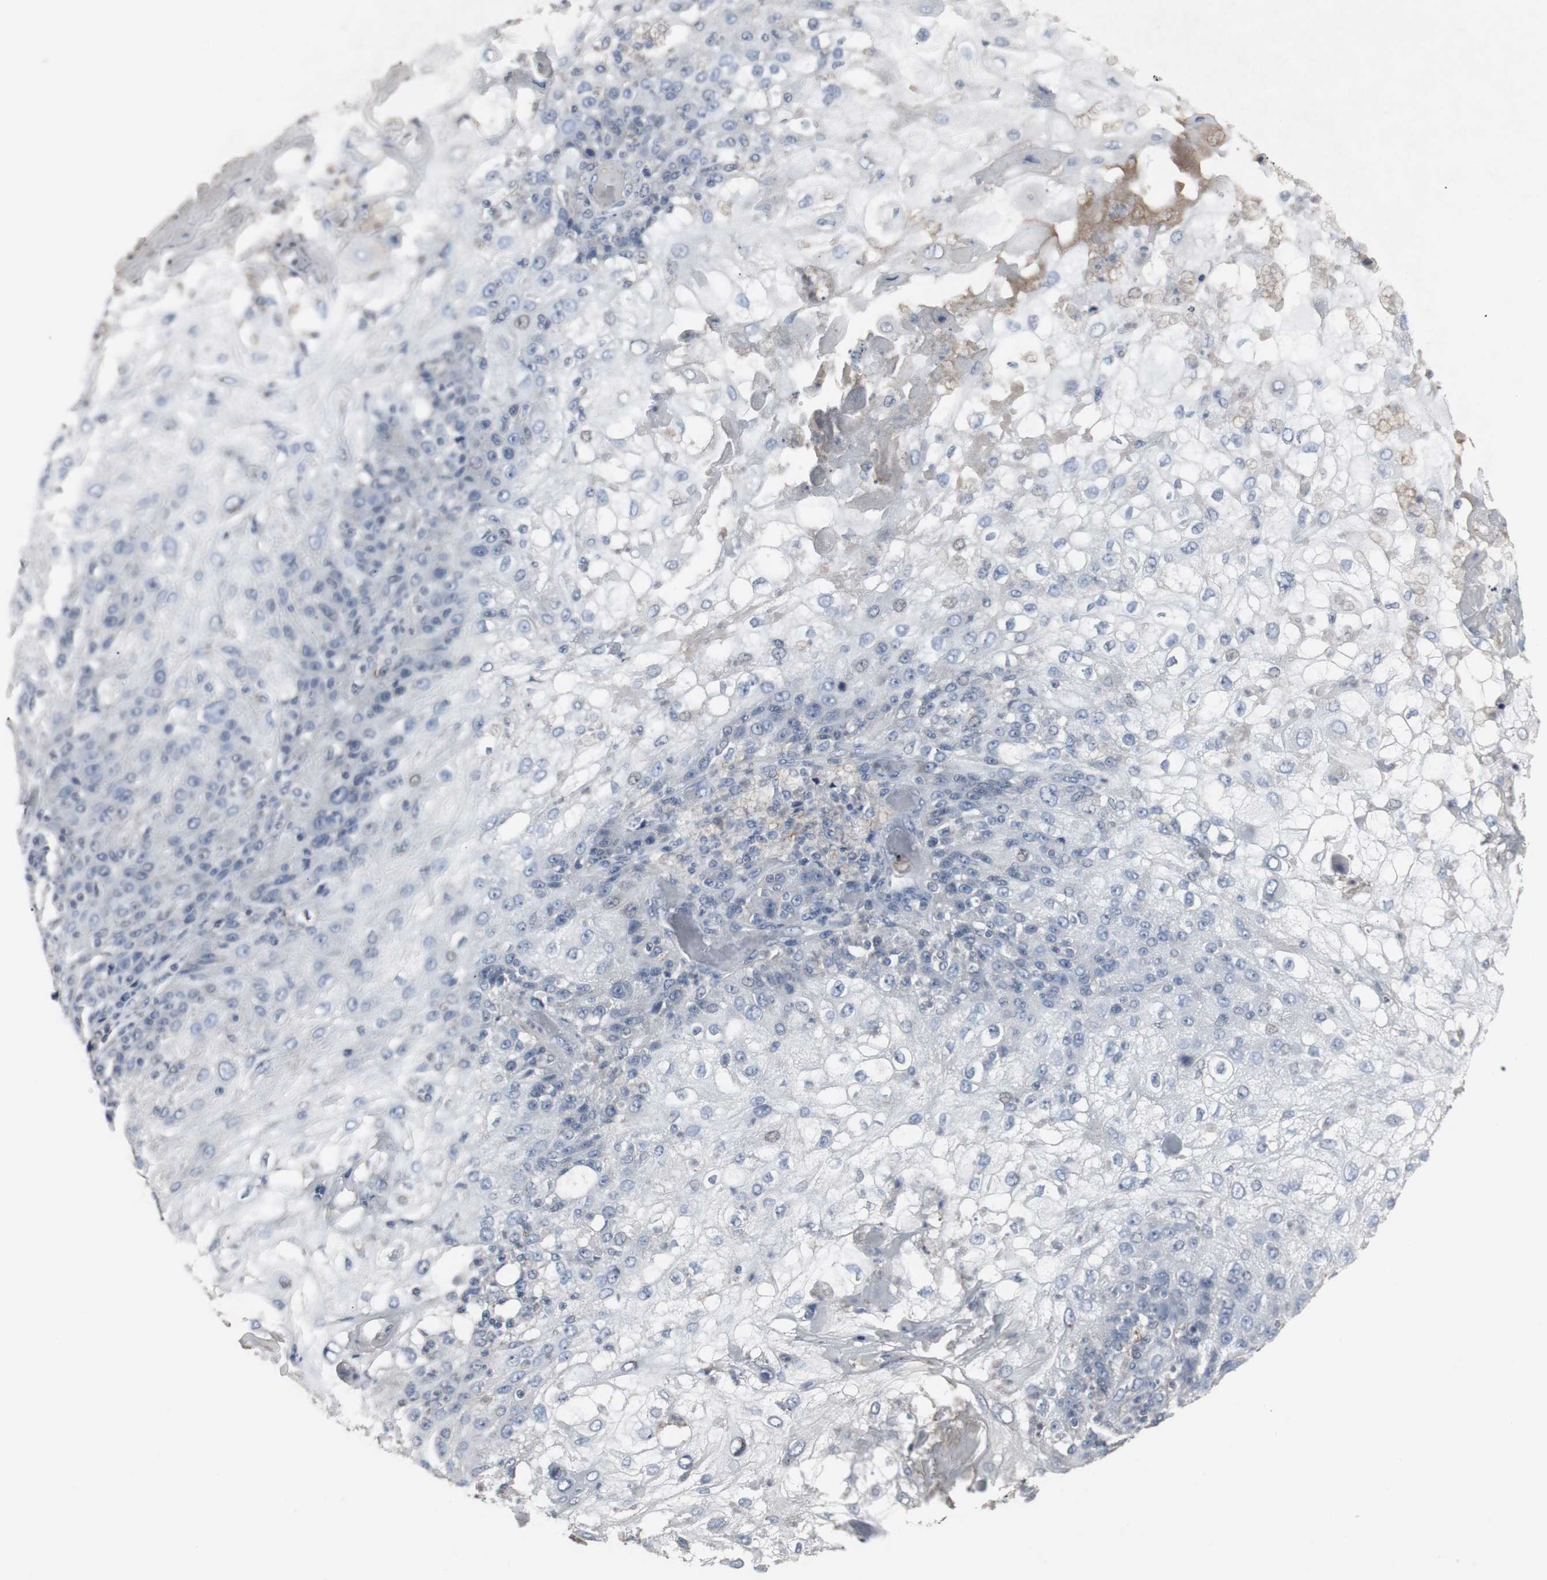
{"staining": {"intensity": "negative", "quantity": "none", "location": "none"}, "tissue": "skin cancer", "cell_type": "Tumor cells", "image_type": "cancer", "snomed": [{"axis": "morphology", "description": "Normal tissue, NOS"}, {"axis": "morphology", "description": "Squamous cell carcinoma, NOS"}, {"axis": "topography", "description": "Skin"}], "caption": "An immunohistochemistry micrograph of skin cancer (squamous cell carcinoma) is shown. There is no staining in tumor cells of skin cancer (squamous cell carcinoma).", "gene": "ACAA1", "patient": {"sex": "female", "age": 83}}